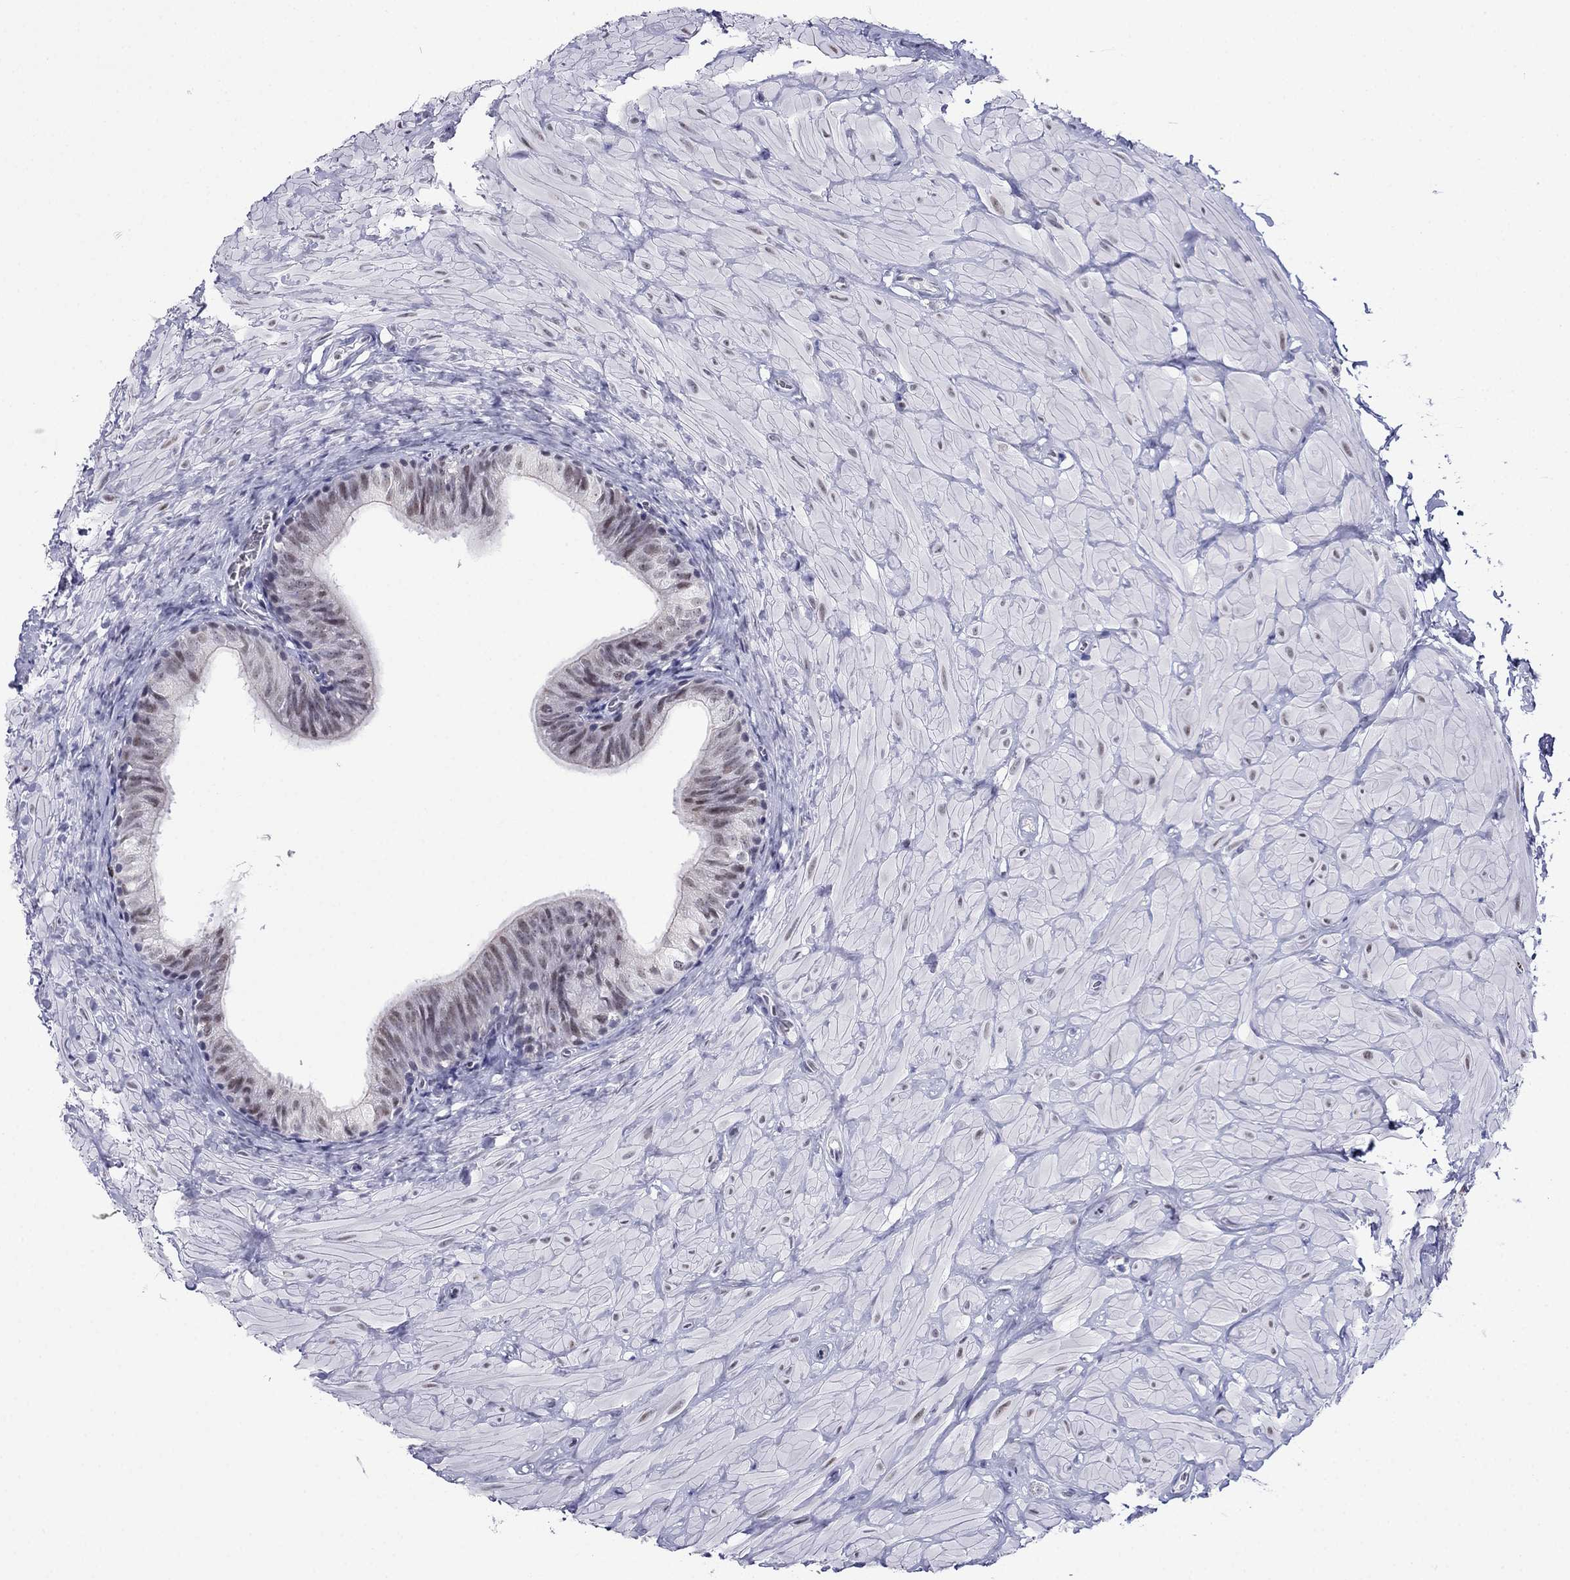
{"staining": {"intensity": "weak", "quantity": "<25%", "location": "nuclear"}, "tissue": "epididymis", "cell_type": "Glandular cells", "image_type": "normal", "snomed": [{"axis": "morphology", "description": "Normal tissue, NOS"}, {"axis": "topography", "description": "Epididymis"}, {"axis": "topography", "description": "Vas deferens"}], "caption": "Human epididymis stained for a protein using IHC shows no expression in glandular cells.", "gene": "PPM1G", "patient": {"sex": "male", "age": 23}}